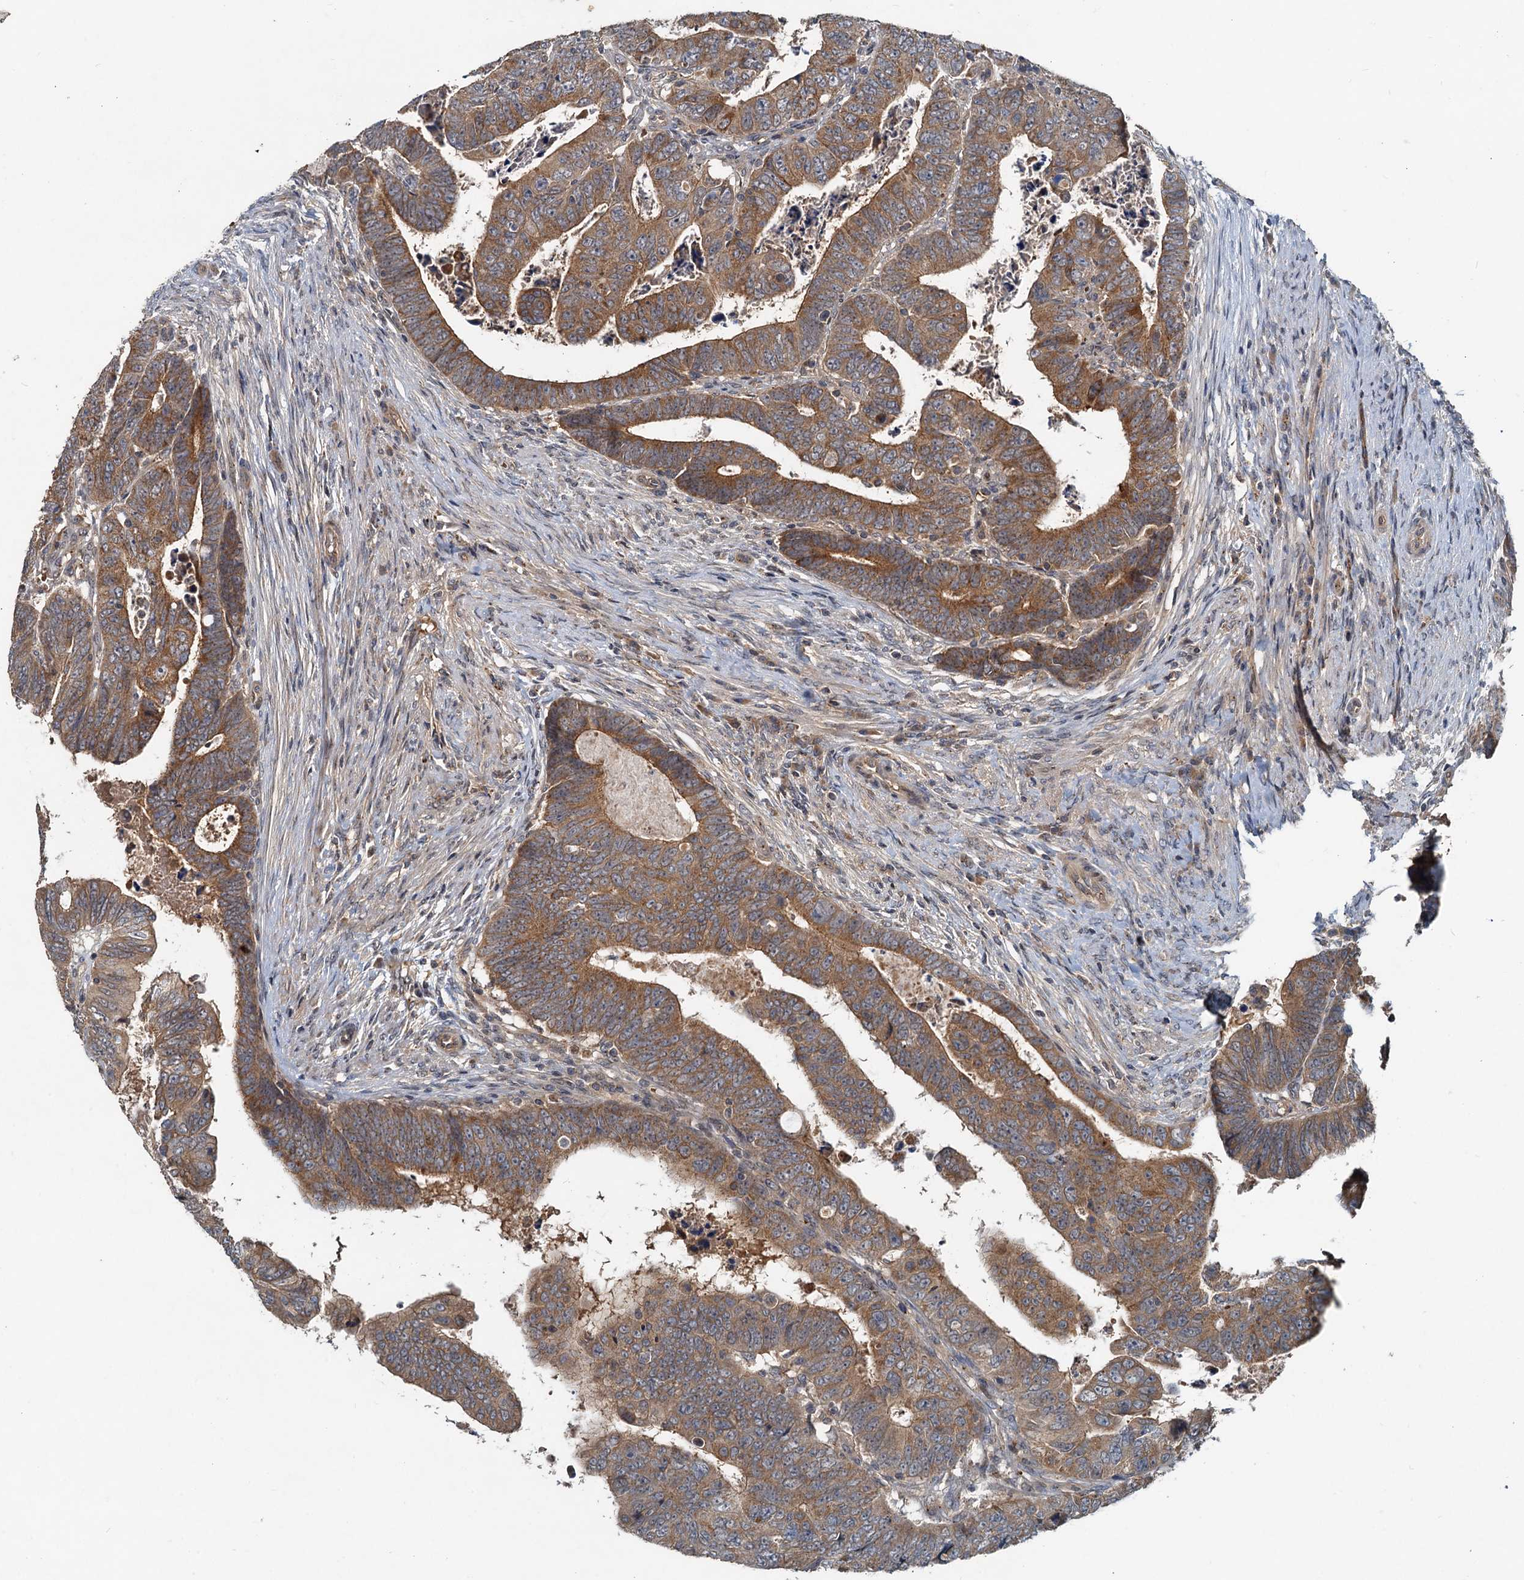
{"staining": {"intensity": "moderate", "quantity": ">75%", "location": "cytoplasmic/membranous"}, "tissue": "colorectal cancer", "cell_type": "Tumor cells", "image_type": "cancer", "snomed": [{"axis": "morphology", "description": "Normal tissue, NOS"}, {"axis": "morphology", "description": "Adenocarcinoma, NOS"}, {"axis": "topography", "description": "Rectum"}], "caption": "DAB immunohistochemical staining of human colorectal adenocarcinoma shows moderate cytoplasmic/membranous protein expression in approximately >75% of tumor cells.", "gene": "CEP68", "patient": {"sex": "female", "age": 65}}